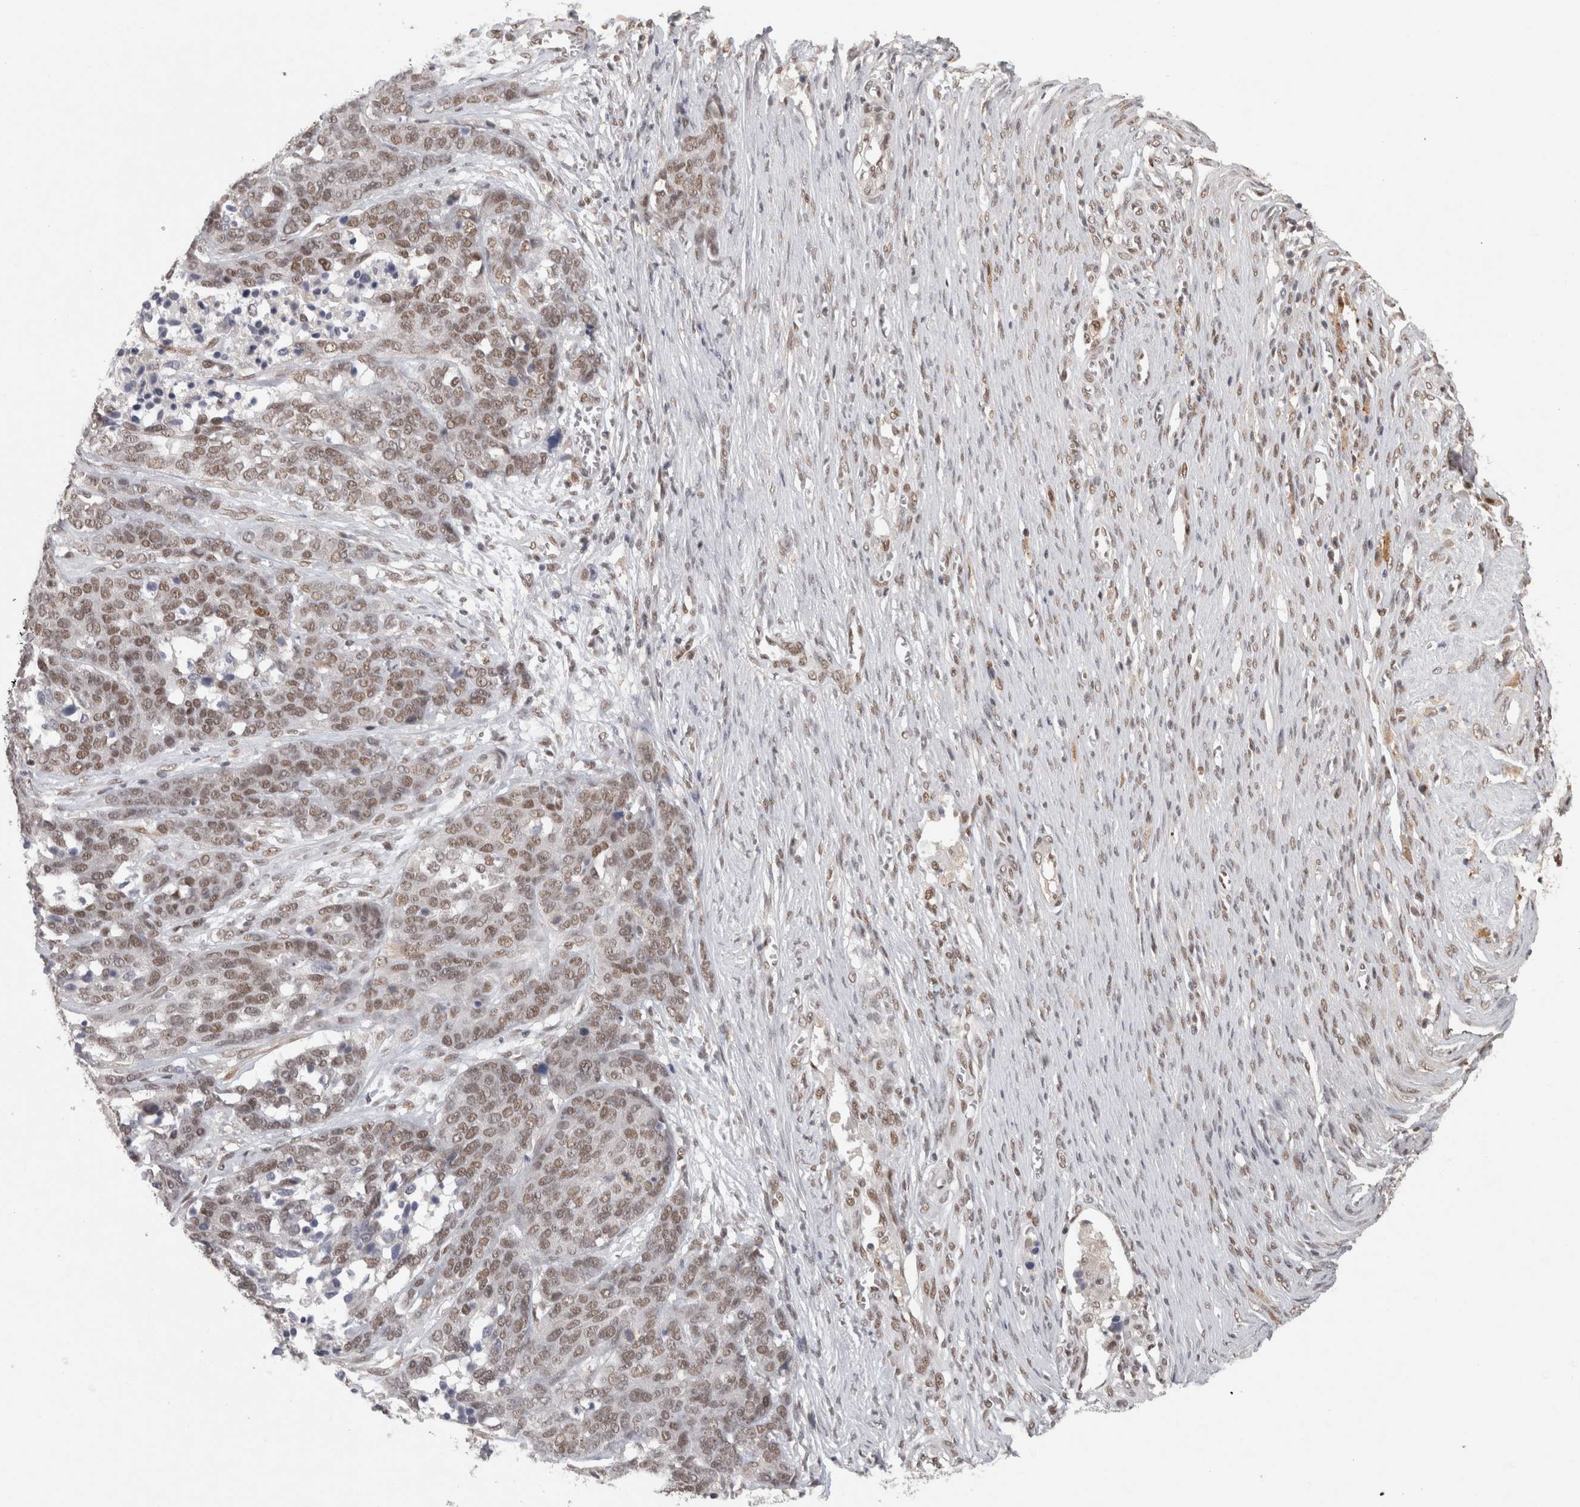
{"staining": {"intensity": "weak", "quantity": ">75%", "location": "nuclear"}, "tissue": "ovarian cancer", "cell_type": "Tumor cells", "image_type": "cancer", "snomed": [{"axis": "morphology", "description": "Cystadenocarcinoma, serous, NOS"}, {"axis": "topography", "description": "Ovary"}], "caption": "Ovarian serous cystadenocarcinoma stained with a protein marker reveals weak staining in tumor cells.", "gene": "ZNF830", "patient": {"sex": "female", "age": 44}}